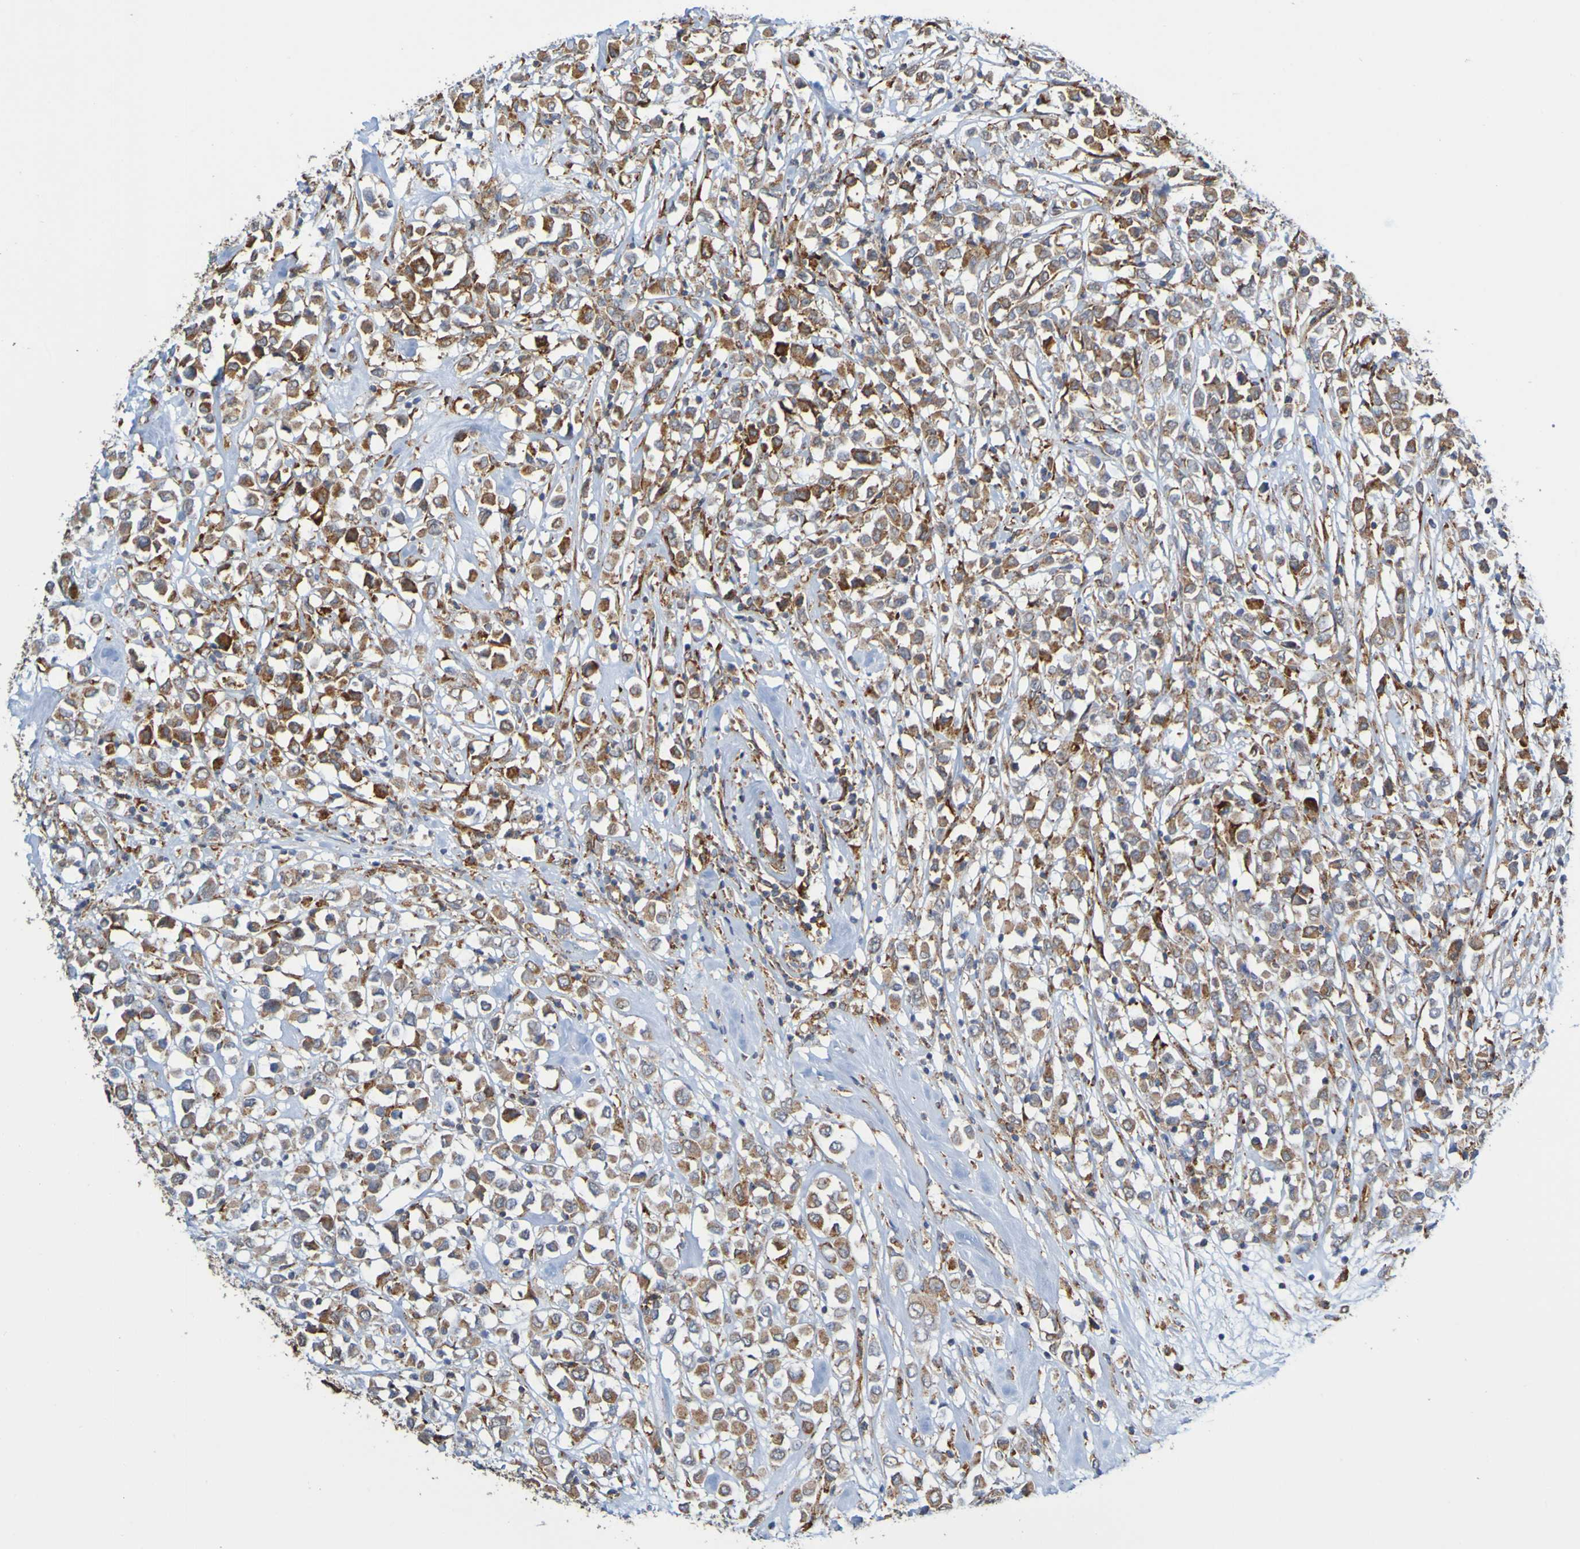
{"staining": {"intensity": "moderate", "quantity": ">75%", "location": "cytoplasmic/membranous"}, "tissue": "breast cancer", "cell_type": "Tumor cells", "image_type": "cancer", "snomed": [{"axis": "morphology", "description": "Duct carcinoma"}, {"axis": "topography", "description": "Breast"}], "caption": "Protein expression analysis of human breast cancer (infiltrating ductal carcinoma) reveals moderate cytoplasmic/membranous positivity in approximately >75% of tumor cells.", "gene": "PDIA3", "patient": {"sex": "female", "age": 61}}